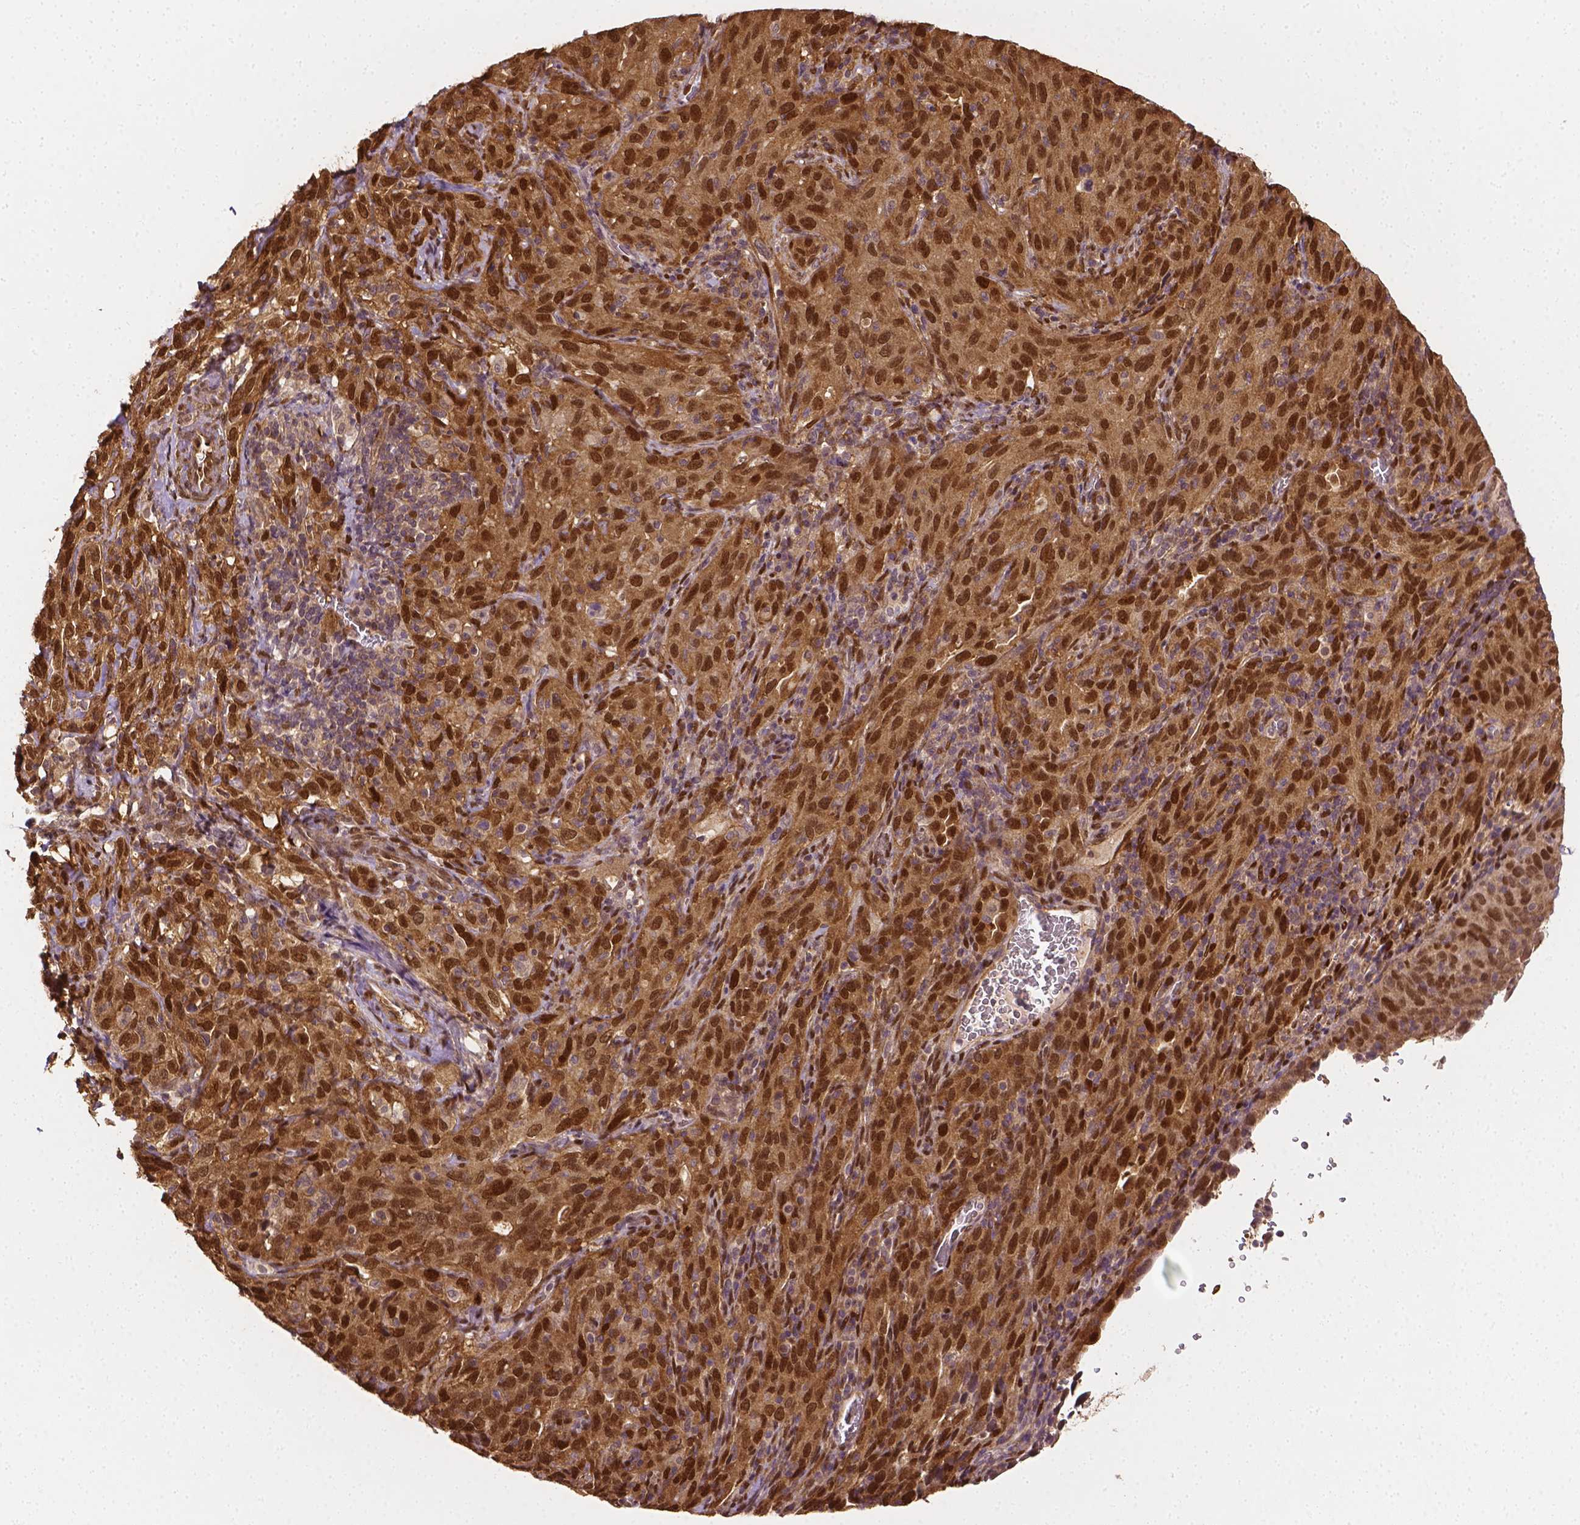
{"staining": {"intensity": "strong", "quantity": ">75%", "location": "cytoplasmic/membranous,nuclear"}, "tissue": "cervical cancer", "cell_type": "Tumor cells", "image_type": "cancer", "snomed": [{"axis": "morphology", "description": "Normal tissue, NOS"}, {"axis": "morphology", "description": "Squamous cell carcinoma, NOS"}, {"axis": "topography", "description": "Cervix"}], "caption": "The histopathology image shows immunohistochemical staining of cervical cancer (squamous cell carcinoma). There is strong cytoplasmic/membranous and nuclear staining is appreciated in about >75% of tumor cells.", "gene": "YAP1", "patient": {"sex": "female", "age": 51}}